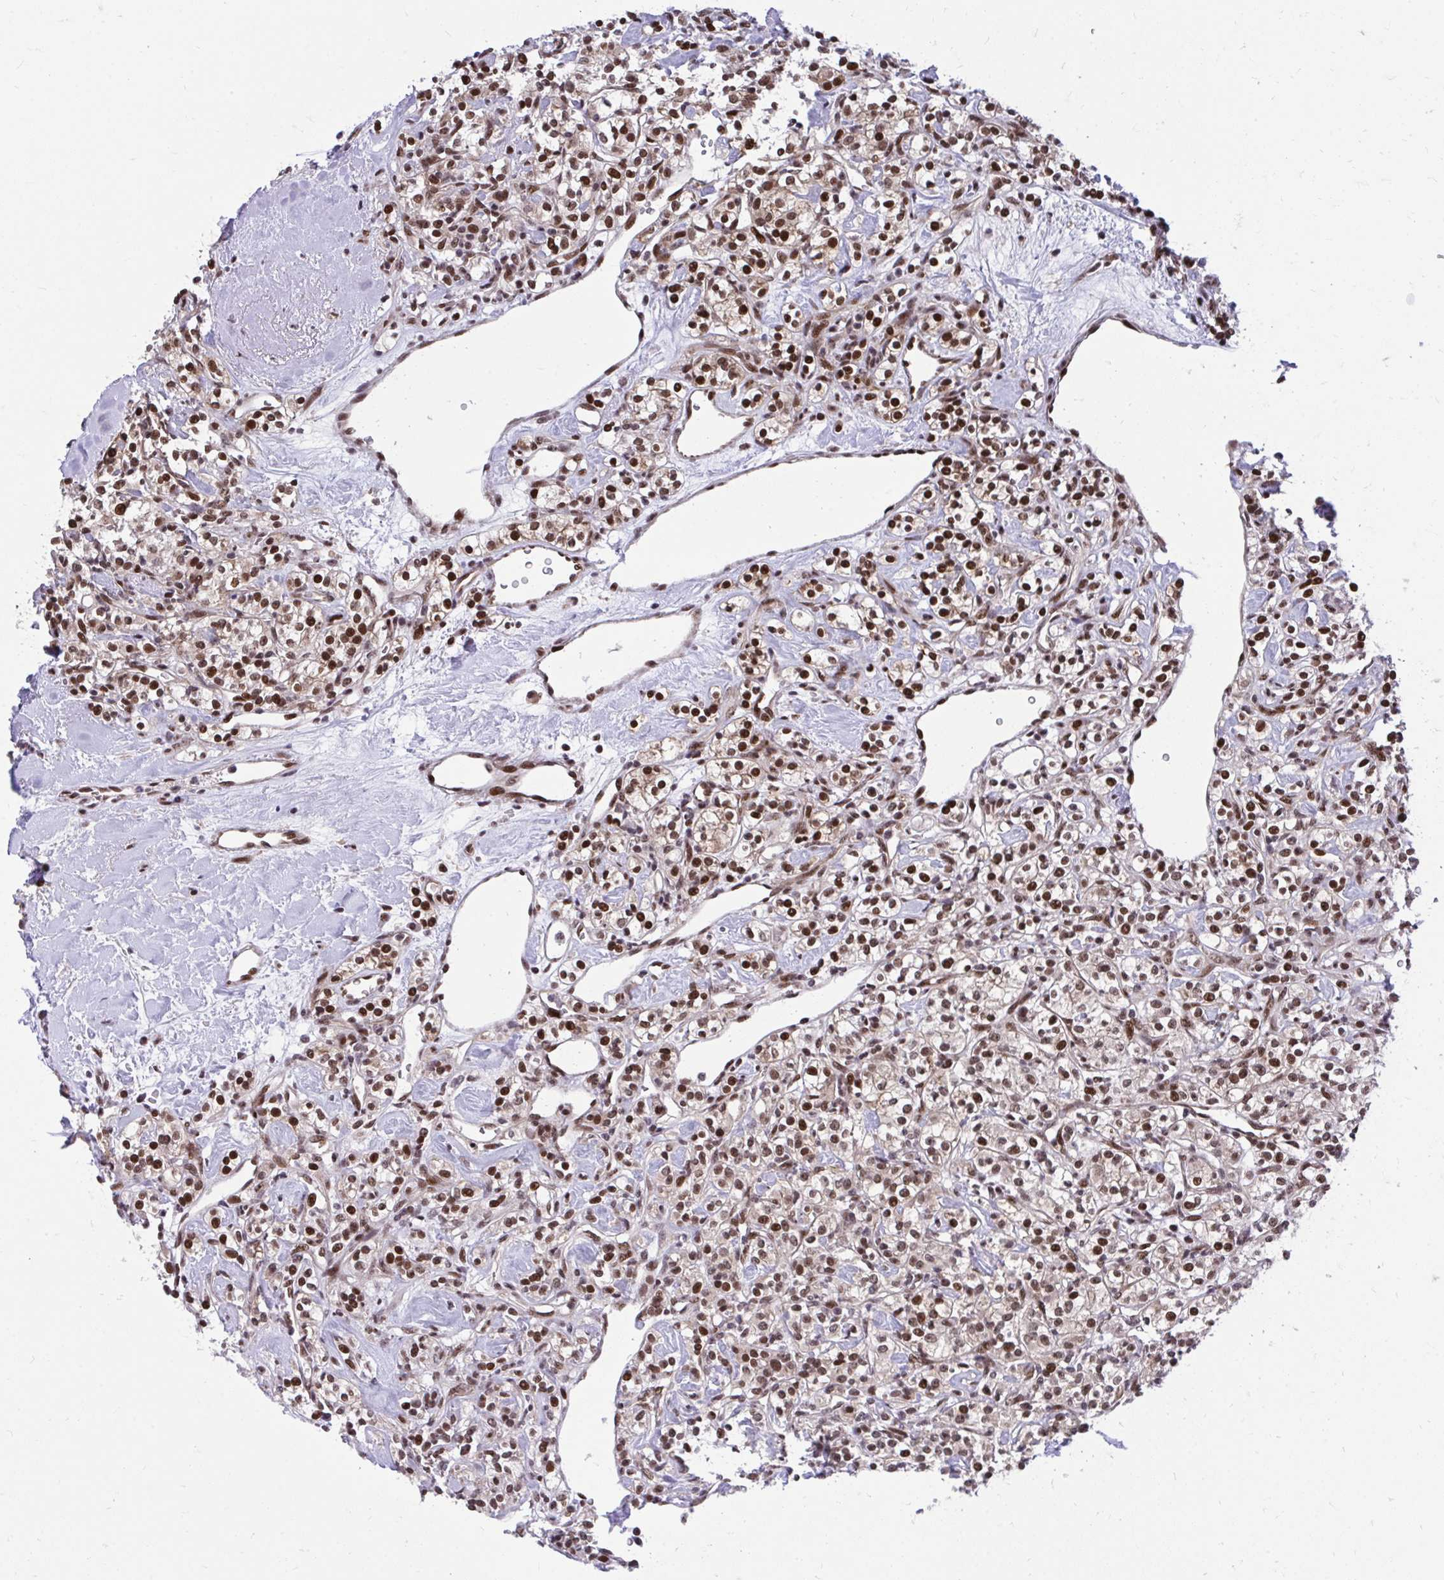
{"staining": {"intensity": "strong", "quantity": ">75%", "location": "nuclear"}, "tissue": "renal cancer", "cell_type": "Tumor cells", "image_type": "cancer", "snomed": [{"axis": "morphology", "description": "Adenocarcinoma, NOS"}, {"axis": "topography", "description": "Kidney"}], "caption": "This photomicrograph demonstrates renal cancer stained with immunohistochemistry (IHC) to label a protein in brown. The nuclear of tumor cells show strong positivity for the protein. Nuclei are counter-stained blue.", "gene": "HOXA4", "patient": {"sex": "male", "age": 77}}